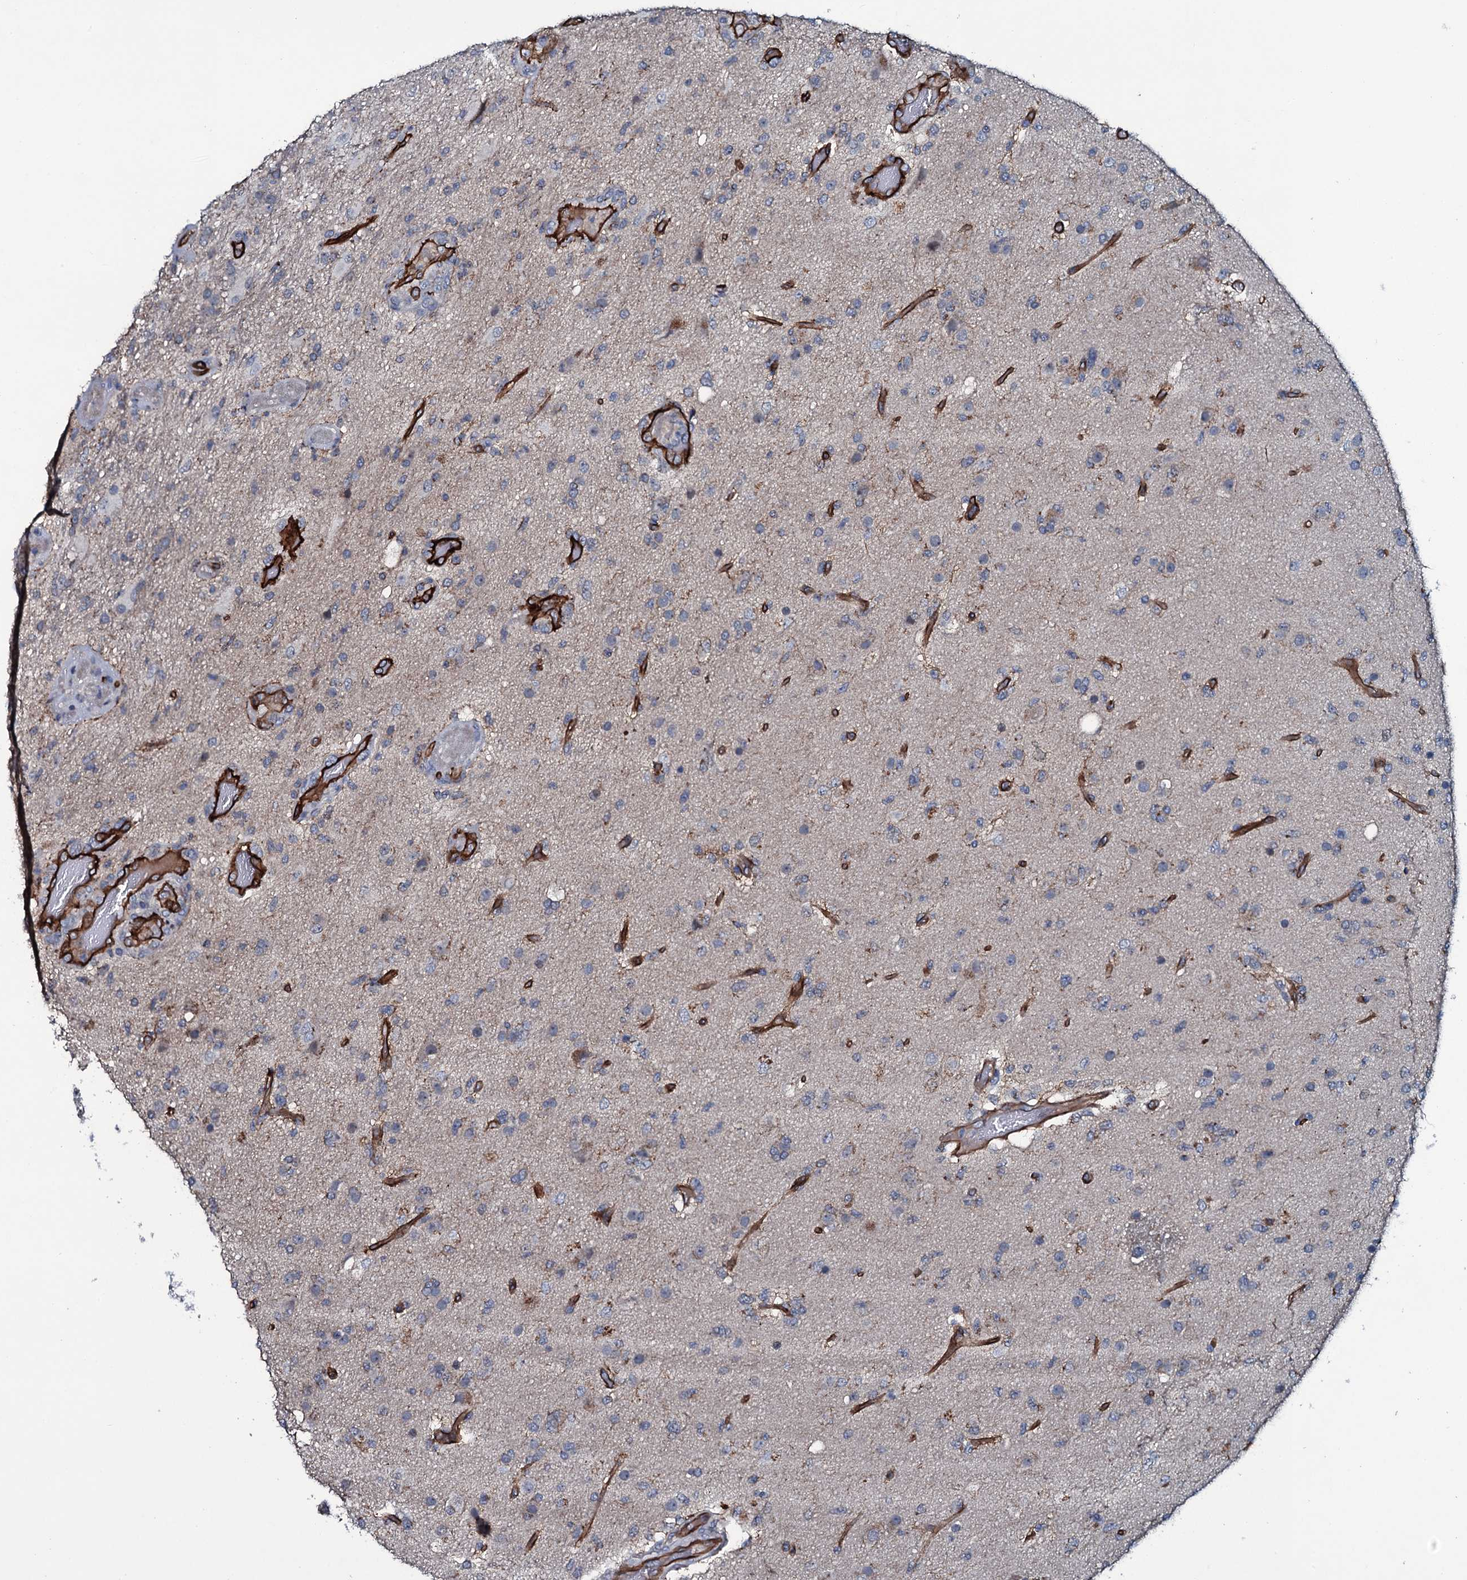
{"staining": {"intensity": "weak", "quantity": "25%-75%", "location": "cytoplasmic/membranous"}, "tissue": "glioma", "cell_type": "Tumor cells", "image_type": "cancer", "snomed": [{"axis": "morphology", "description": "Glioma, malignant, High grade"}, {"axis": "topography", "description": "Brain"}], "caption": "Immunohistochemistry photomicrograph of neoplastic tissue: human high-grade glioma (malignant) stained using immunohistochemistry (IHC) shows low levels of weak protein expression localized specifically in the cytoplasmic/membranous of tumor cells, appearing as a cytoplasmic/membranous brown color.", "gene": "CLEC14A", "patient": {"sex": "female", "age": 74}}